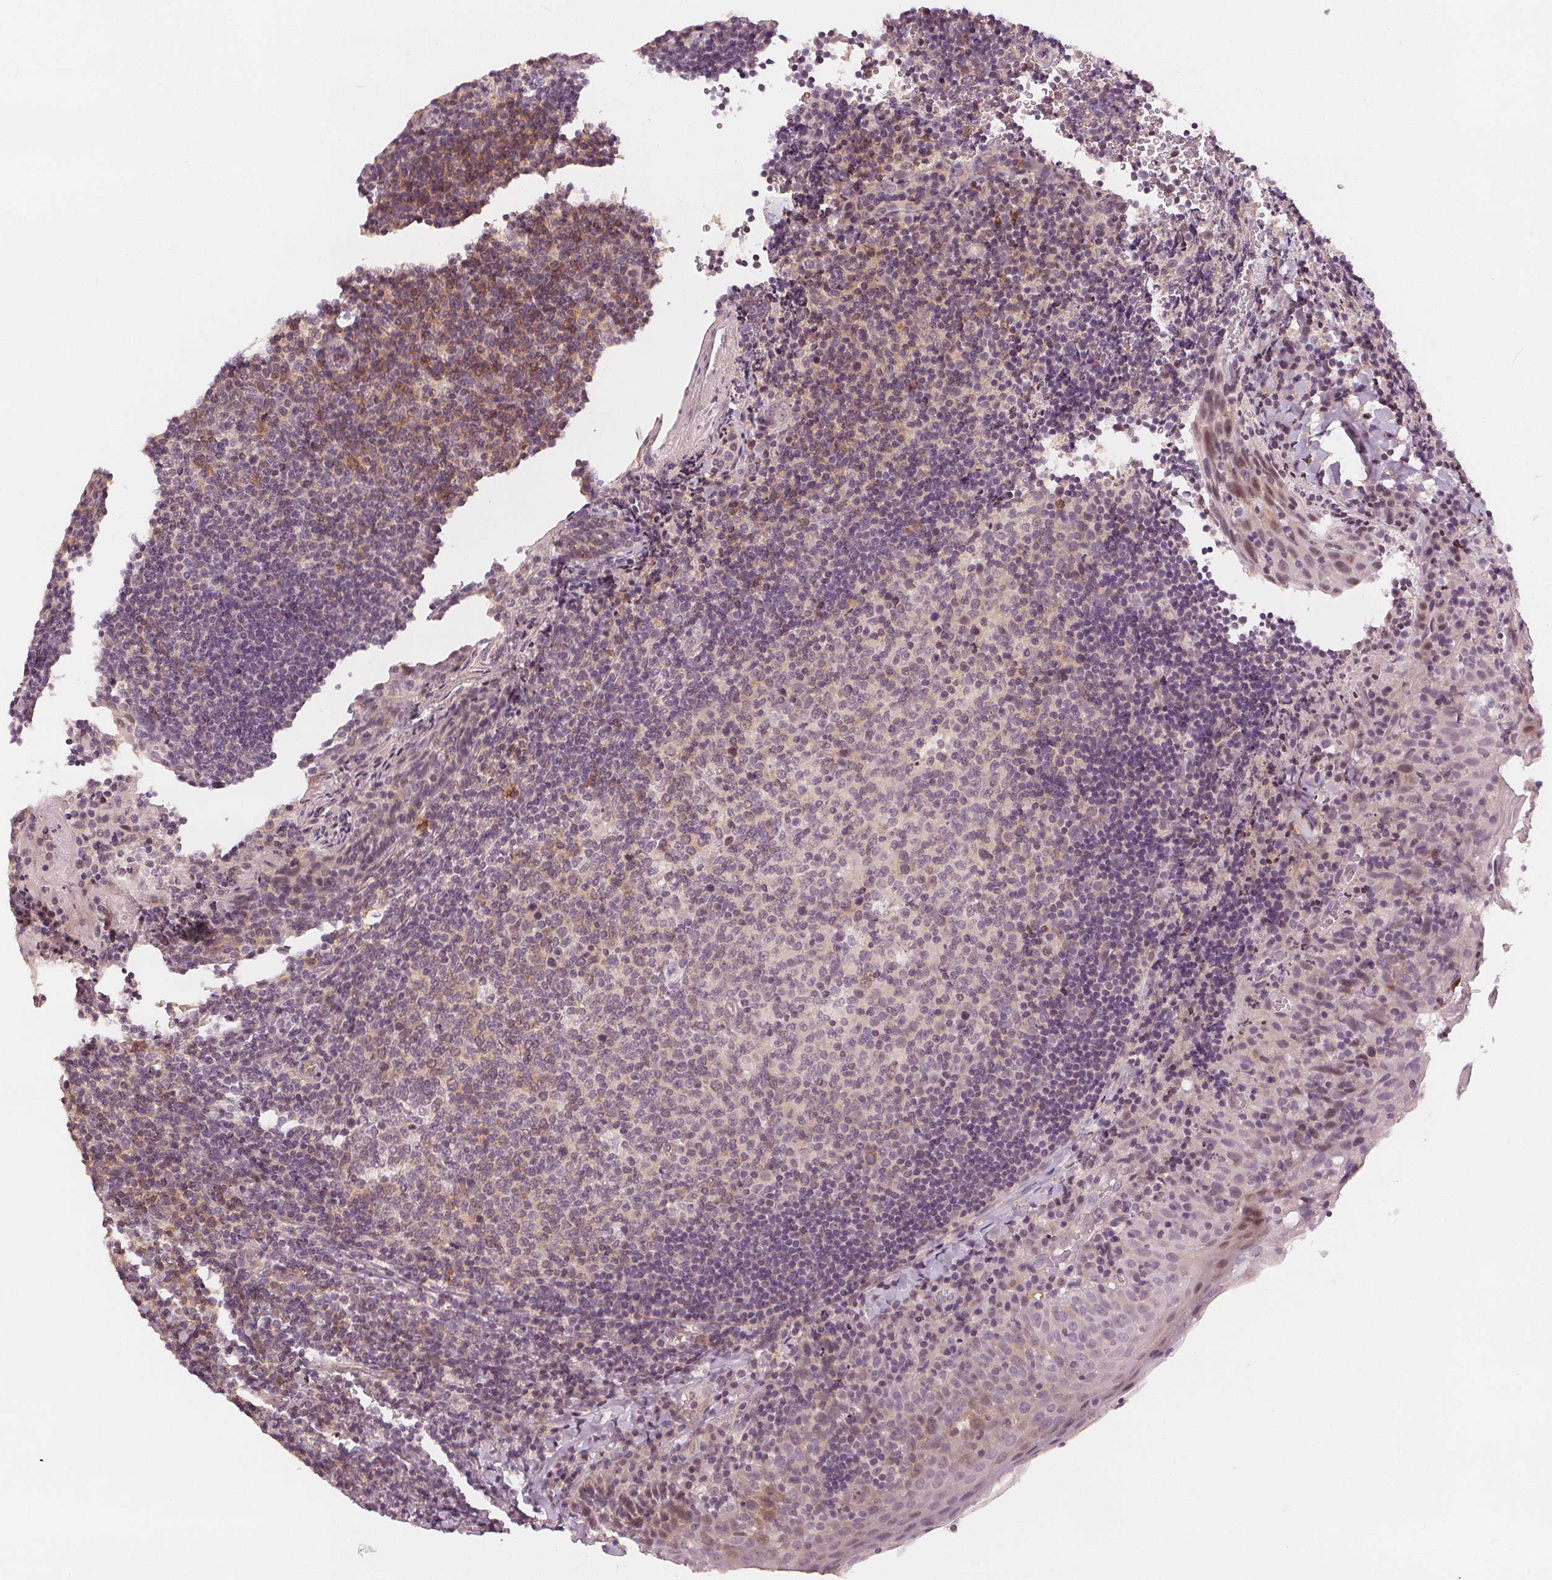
{"staining": {"intensity": "negative", "quantity": "none", "location": "none"}, "tissue": "tonsil", "cell_type": "Germinal center cells", "image_type": "normal", "snomed": [{"axis": "morphology", "description": "Normal tissue, NOS"}, {"axis": "topography", "description": "Tonsil"}], "caption": "This is a histopathology image of IHC staining of benign tonsil, which shows no staining in germinal center cells. The staining was performed using DAB to visualize the protein expression in brown, while the nuclei were stained in blue with hematoxylin (Magnification: 20x).", "gene": "SLC34A1", "patient": {"sex": "female", "age": 10}}